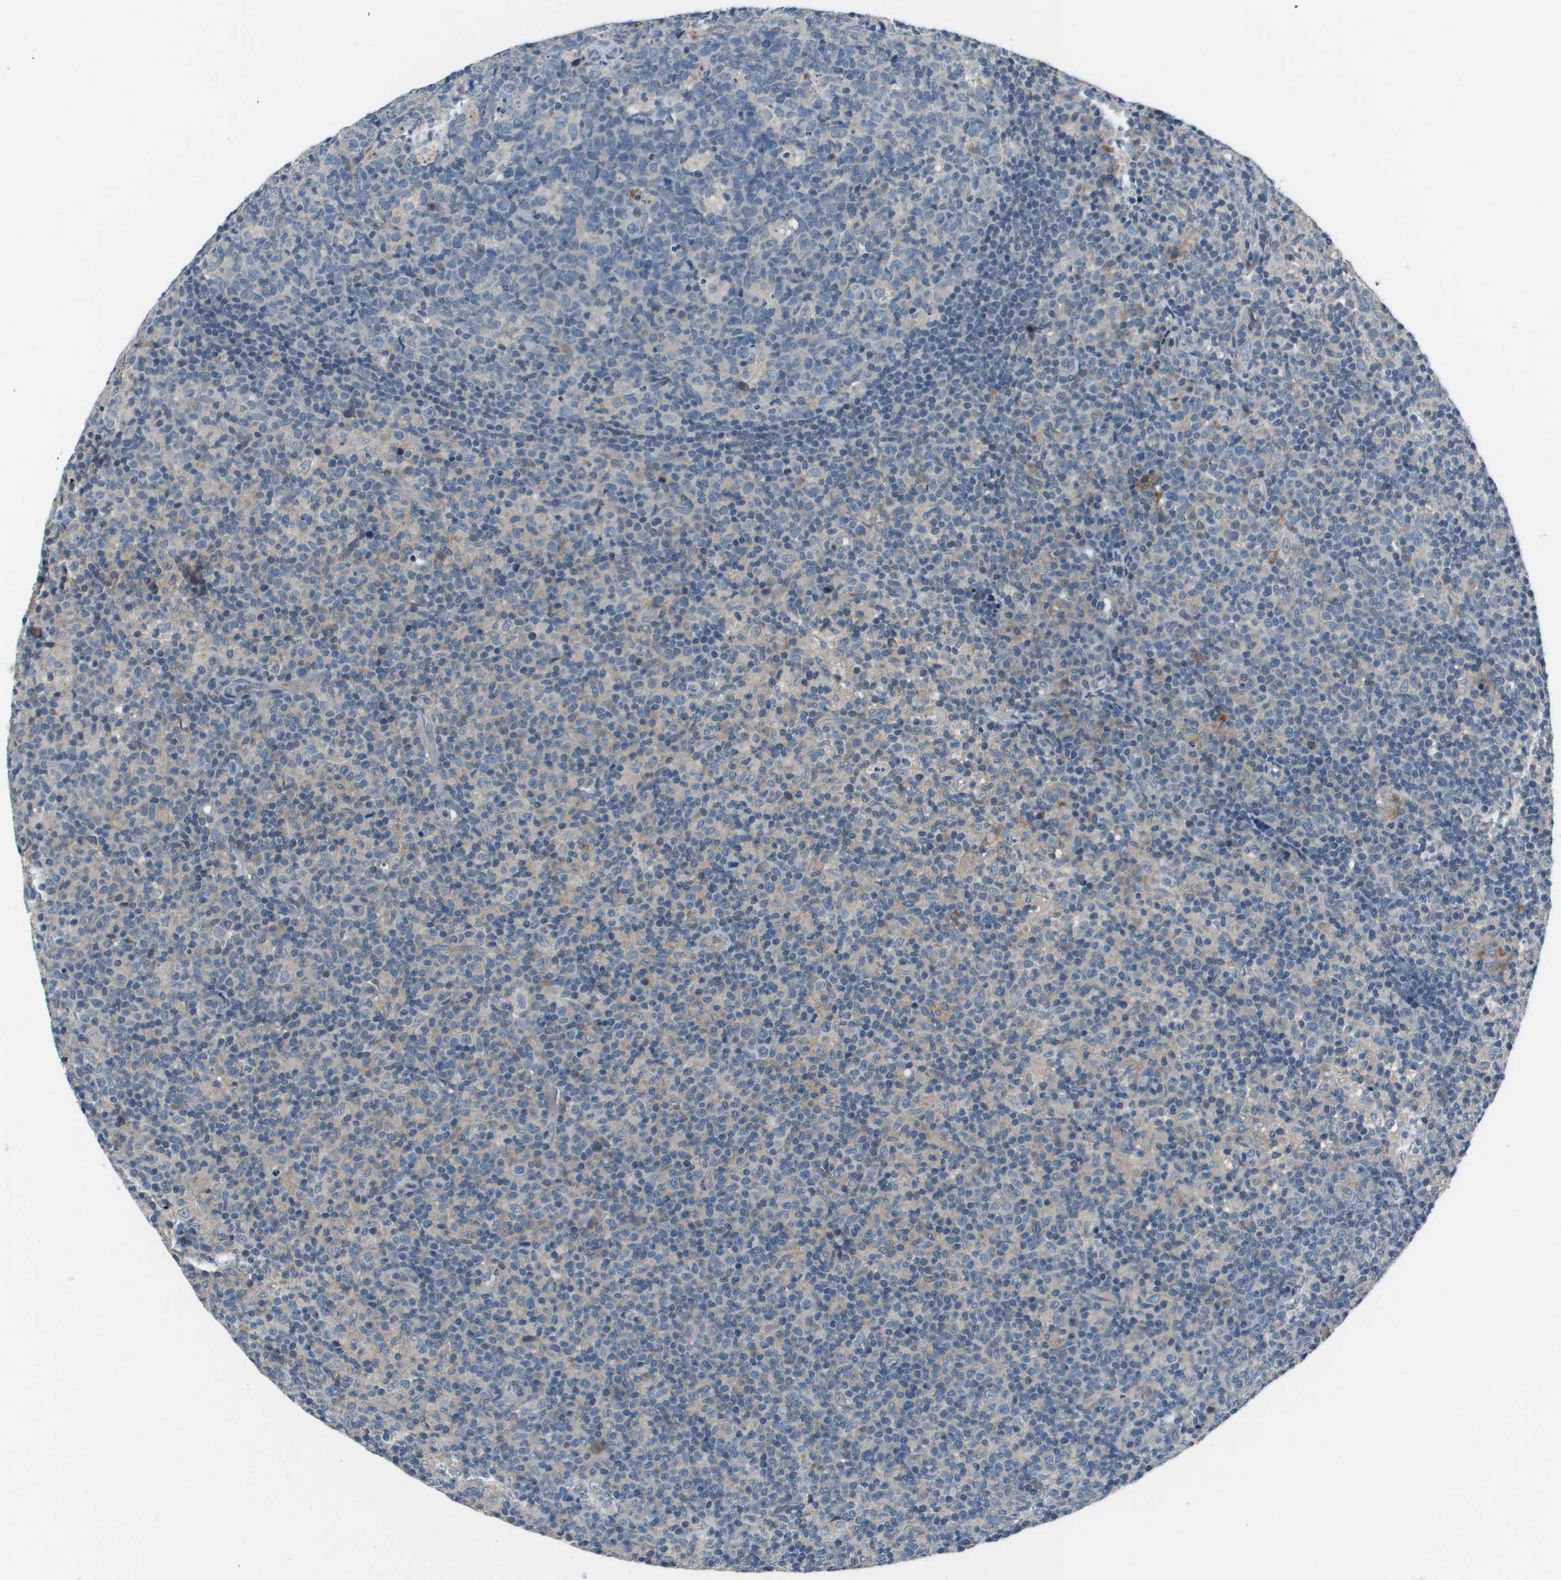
{"staining": {"intensity": "negative", "quantity": "none", "location": "none"}, "tissue": "lymph node", "cell_type": "Germinal center cells", "image_type": "normal", "snomed": [{"axis": "morphology", "description": "Normal tissue, NOS"}, {"axis": "morphology", "description": "Inflammation, NOS"}, {"axis": "topography", "description": "Lymph node"}], "caption": "Image shows no significant protein positivity in germinal center cells of benign lymph node.", "gene": "PCOLCE", "patient": {"sex": "male", "age": 55}}